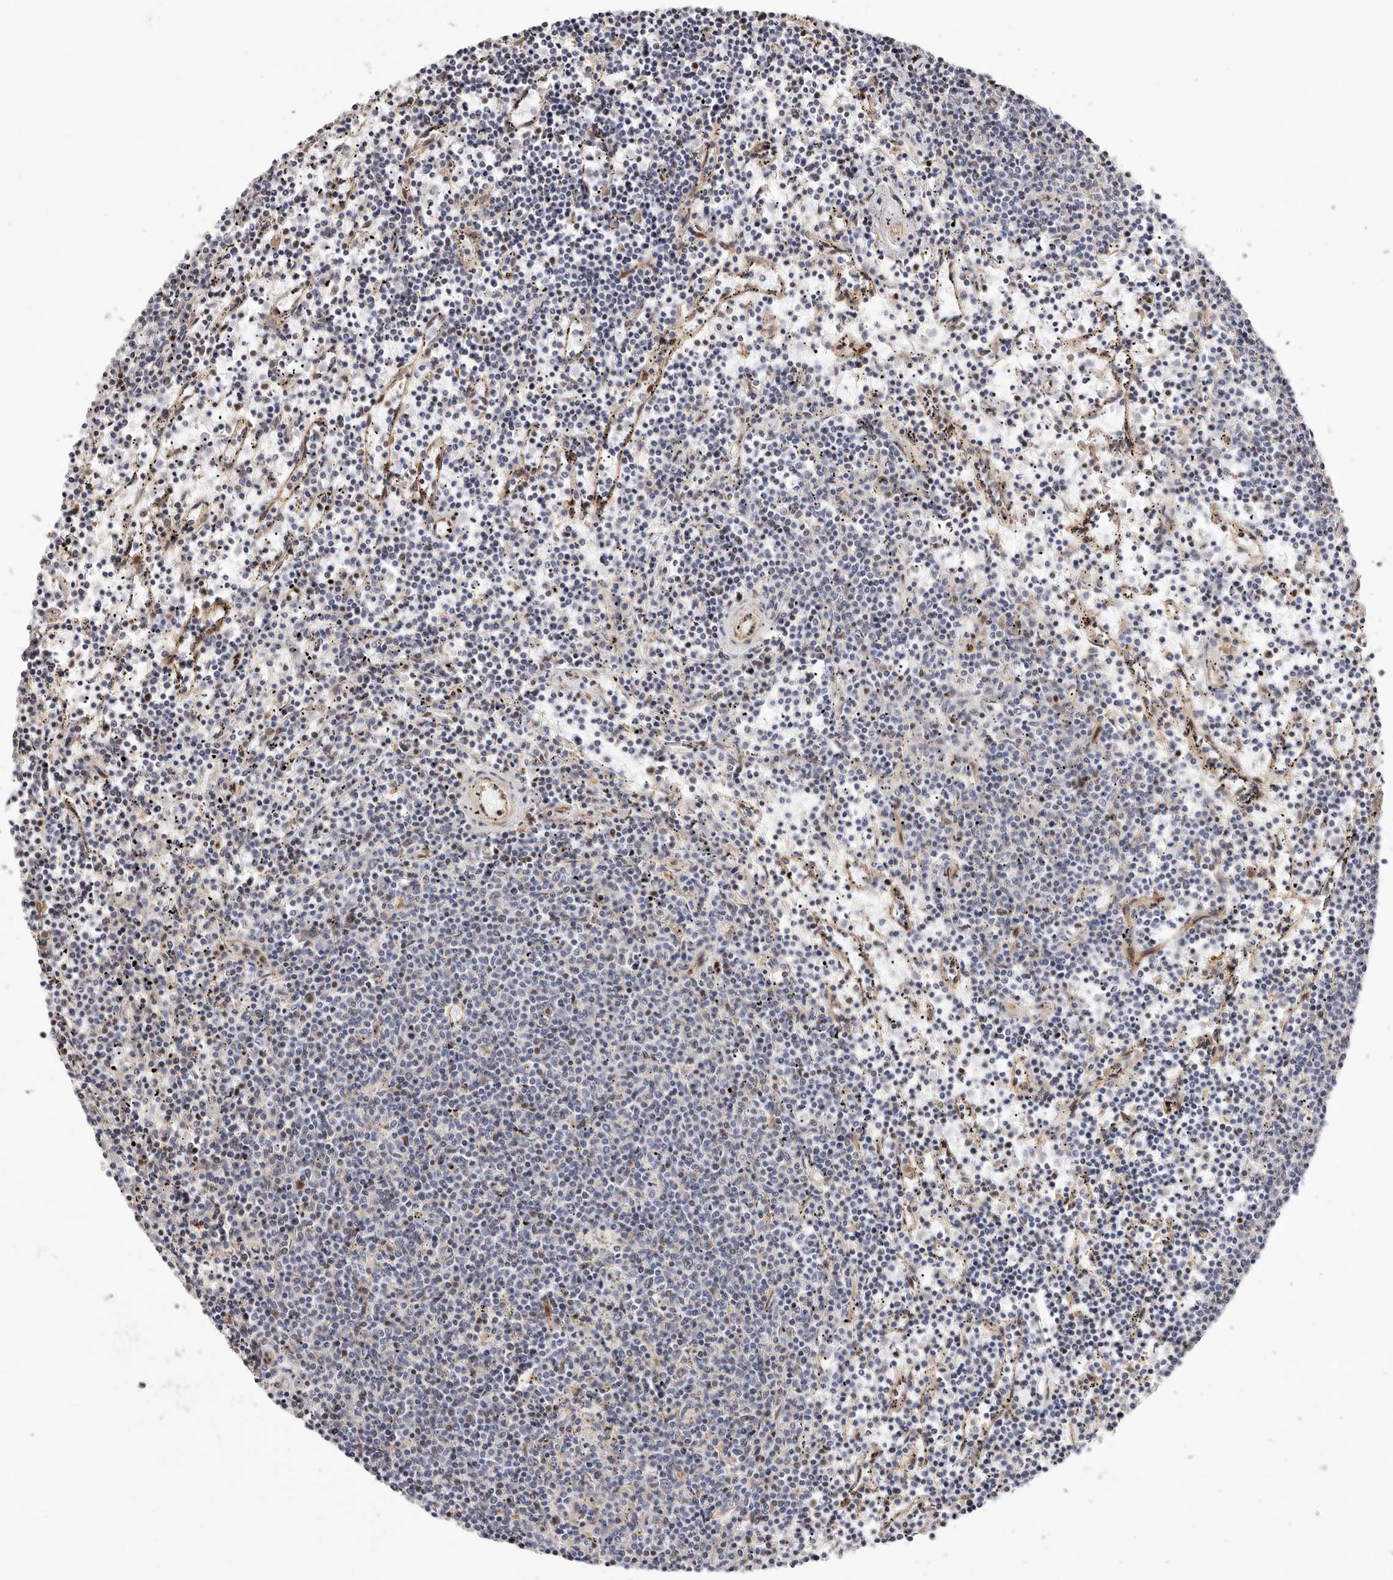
{"staining": {"intensity": "moderate", "quantity": "<25%", "location": "nuclear"}, "tissue": "lymphoma", "cell_type": "Tumor cells", "image_type": "cancer", "snomed": [{"axis": "morphology", "description": "Malignant lymphoma, non-Hodgkin's type, Low grade"}, {"axis": "topography", "description": "Spleen"}], "caption": "A high-resolution image shows IHC staining of low-grade malignant lymphoma, non-Hodgkin's type, which shows moderate nuclear positivity in about <25% of tumor cells.", "gene": "EPHX3", "patient": {"sex": "female", "age": 50}}